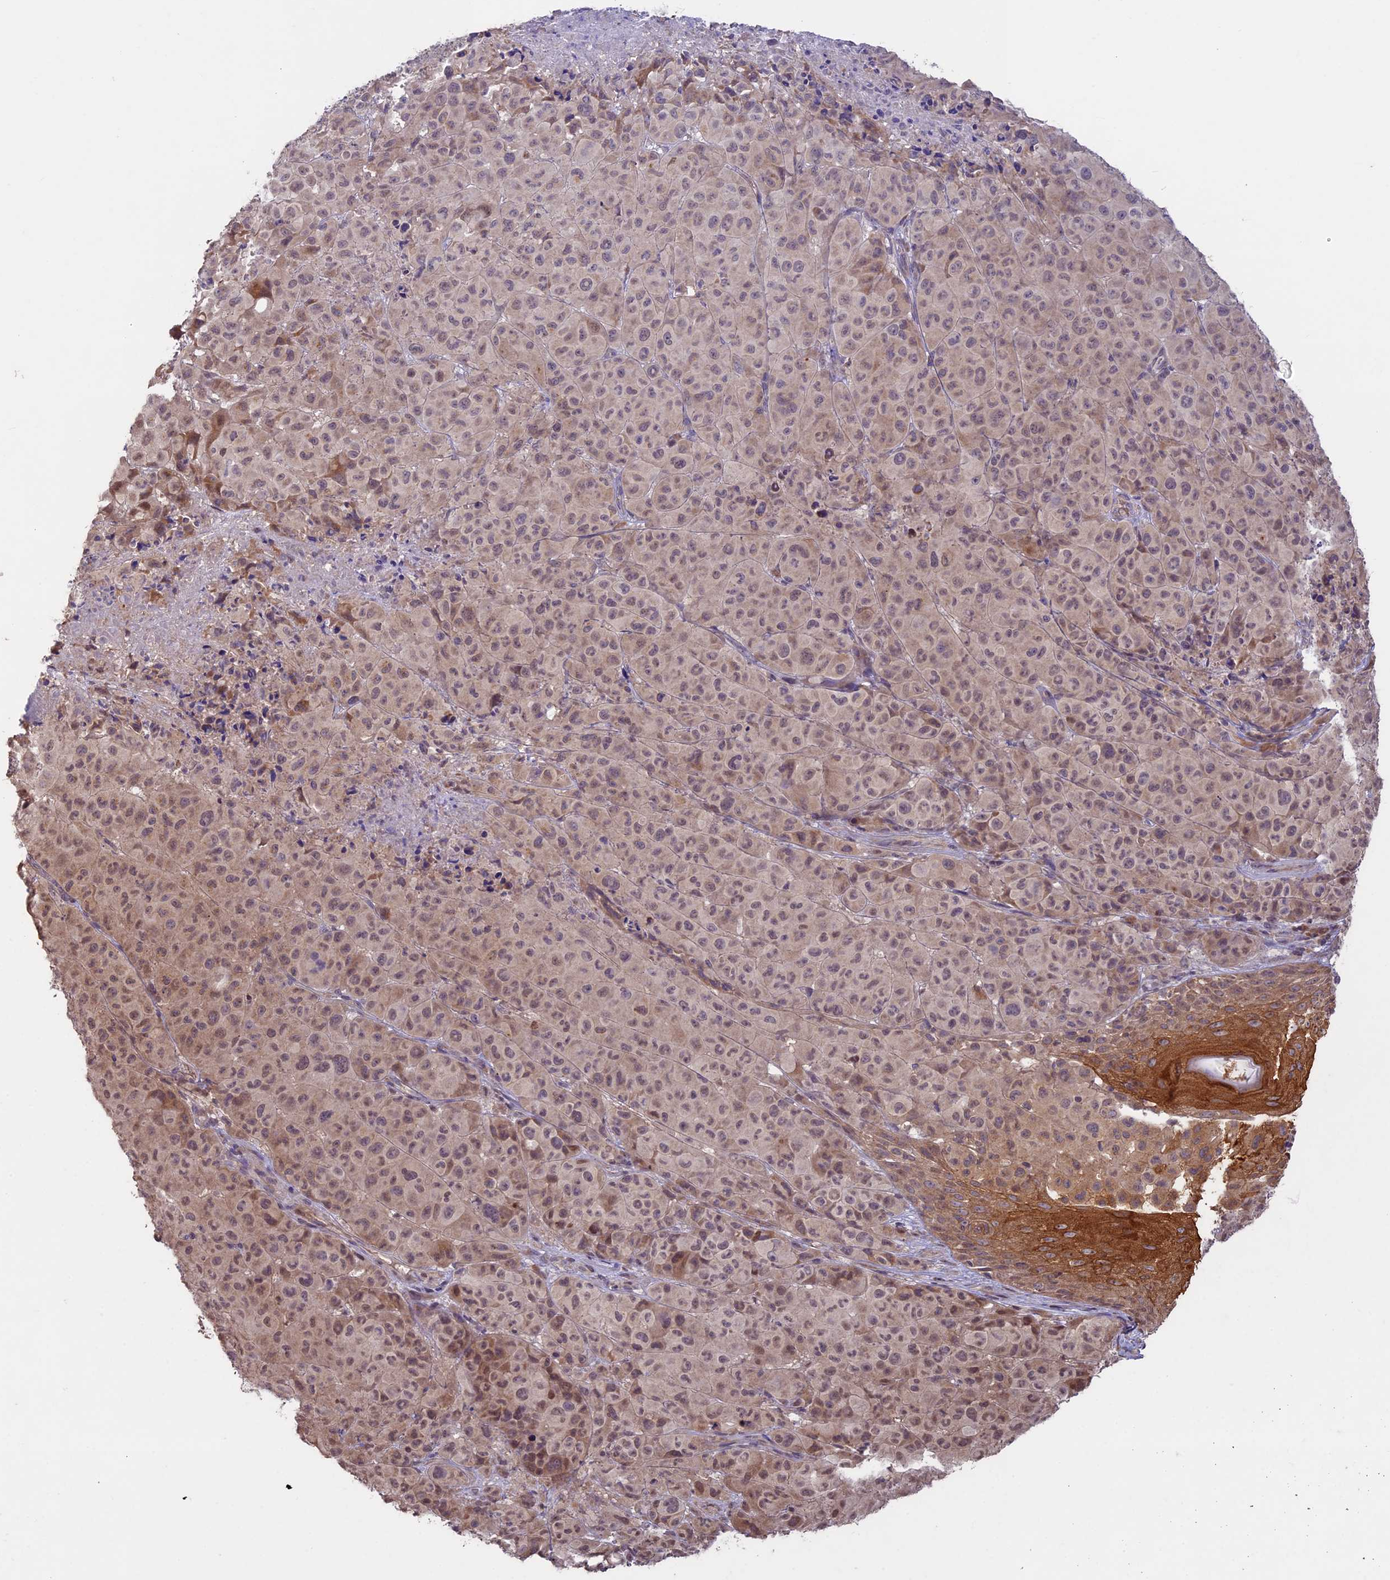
{"staining": {"intensity": "weak", "quantity": "<25%", "location": "cytoplasmic/membranous"}, "tissue": "melanoma", "cell_type": "Tumor cells", "image_type": "cancer", "snomed": [{"axis": "morphology", "description": "Malignant melanoma, NOS"}, {"axis": "topography", "description": "Skin"}], "caption": "Tumor cells are negative for protein expression in human melanoma.", "gene": "BCAS4", "patient": {"sex": "male", "age": 73}}